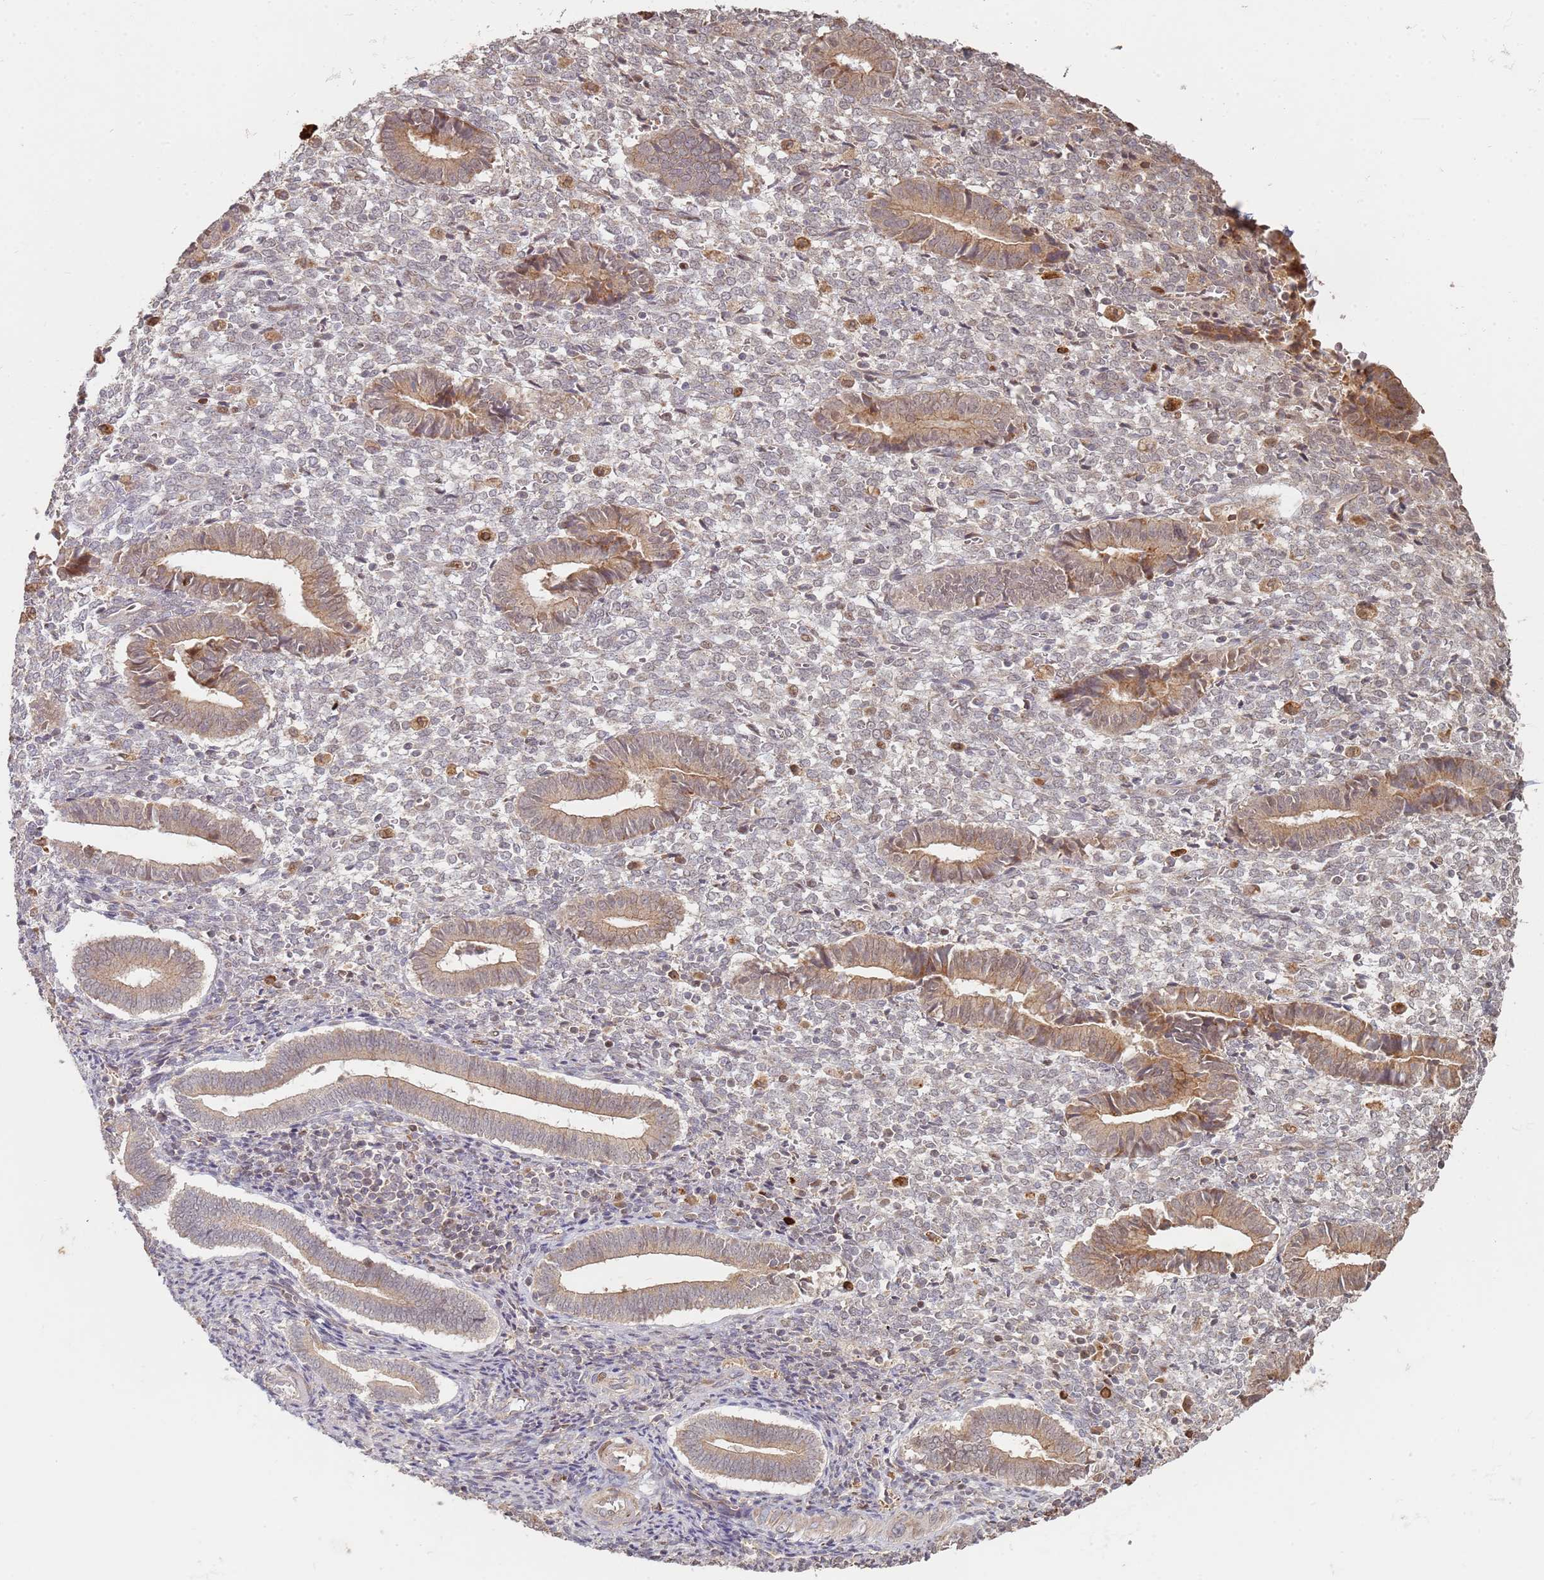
{"staining": {"intensity": "weak", "quantity": "25%-75%", "location": "nuclear"}, "tissue": "endometrium", "cell_type": "Cells in endometrial stroma", "image_type": "normal", "snomed": [{"axis": "morphology", "description": "Normal tissue, NOS"}, {"axis": "topography", "description": "Other"}, {"axis": "topography", "description": "Endometrium"}], "caption": "Benign endometrium displays weak nuclear staining in about 25%-75% of cells in endometrial stroma, visualized by immunohistochemistry.", "gene": "MPEG1", "patient": {"sex": "female", "age": 44}}